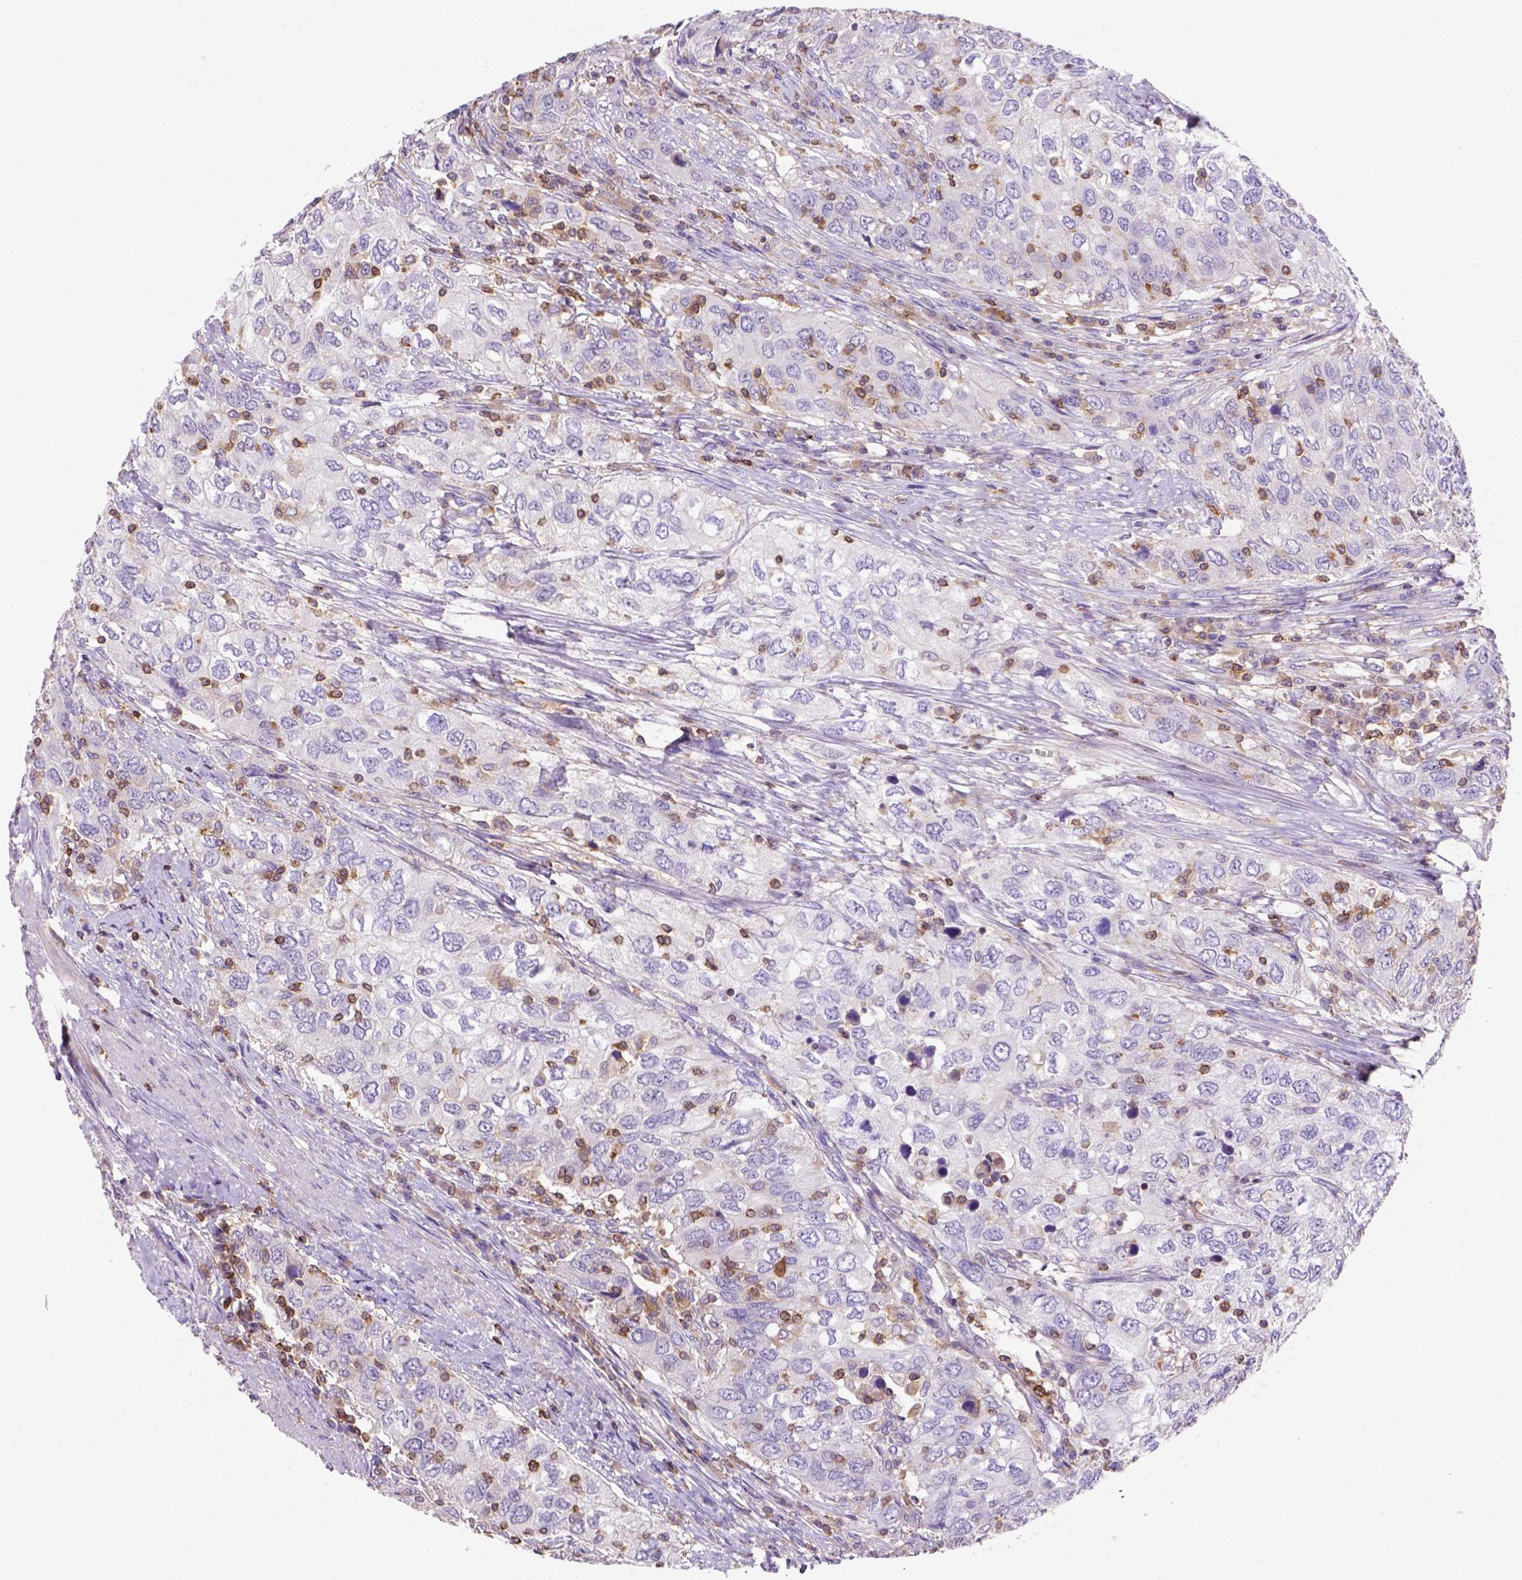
{"staining": {"intensity": "negative", "quantity": "none", "location": "none"}, "tissue": "urothelial cancer", "cell_type": "Tumor cells", "image_type": "cancer", "snomed": [{"axis": "morphology", "description": "Urothelial carcinoma, High grade"}, {"axis": "topography", "description": "Urinary bladder"}], "caption": "Tumor cells are negative for protein expression in human urothelial cancer. Nuclei are stained in blue.", "gene": "INPP5D", "patient": {"sex": "male", "age": 76}}